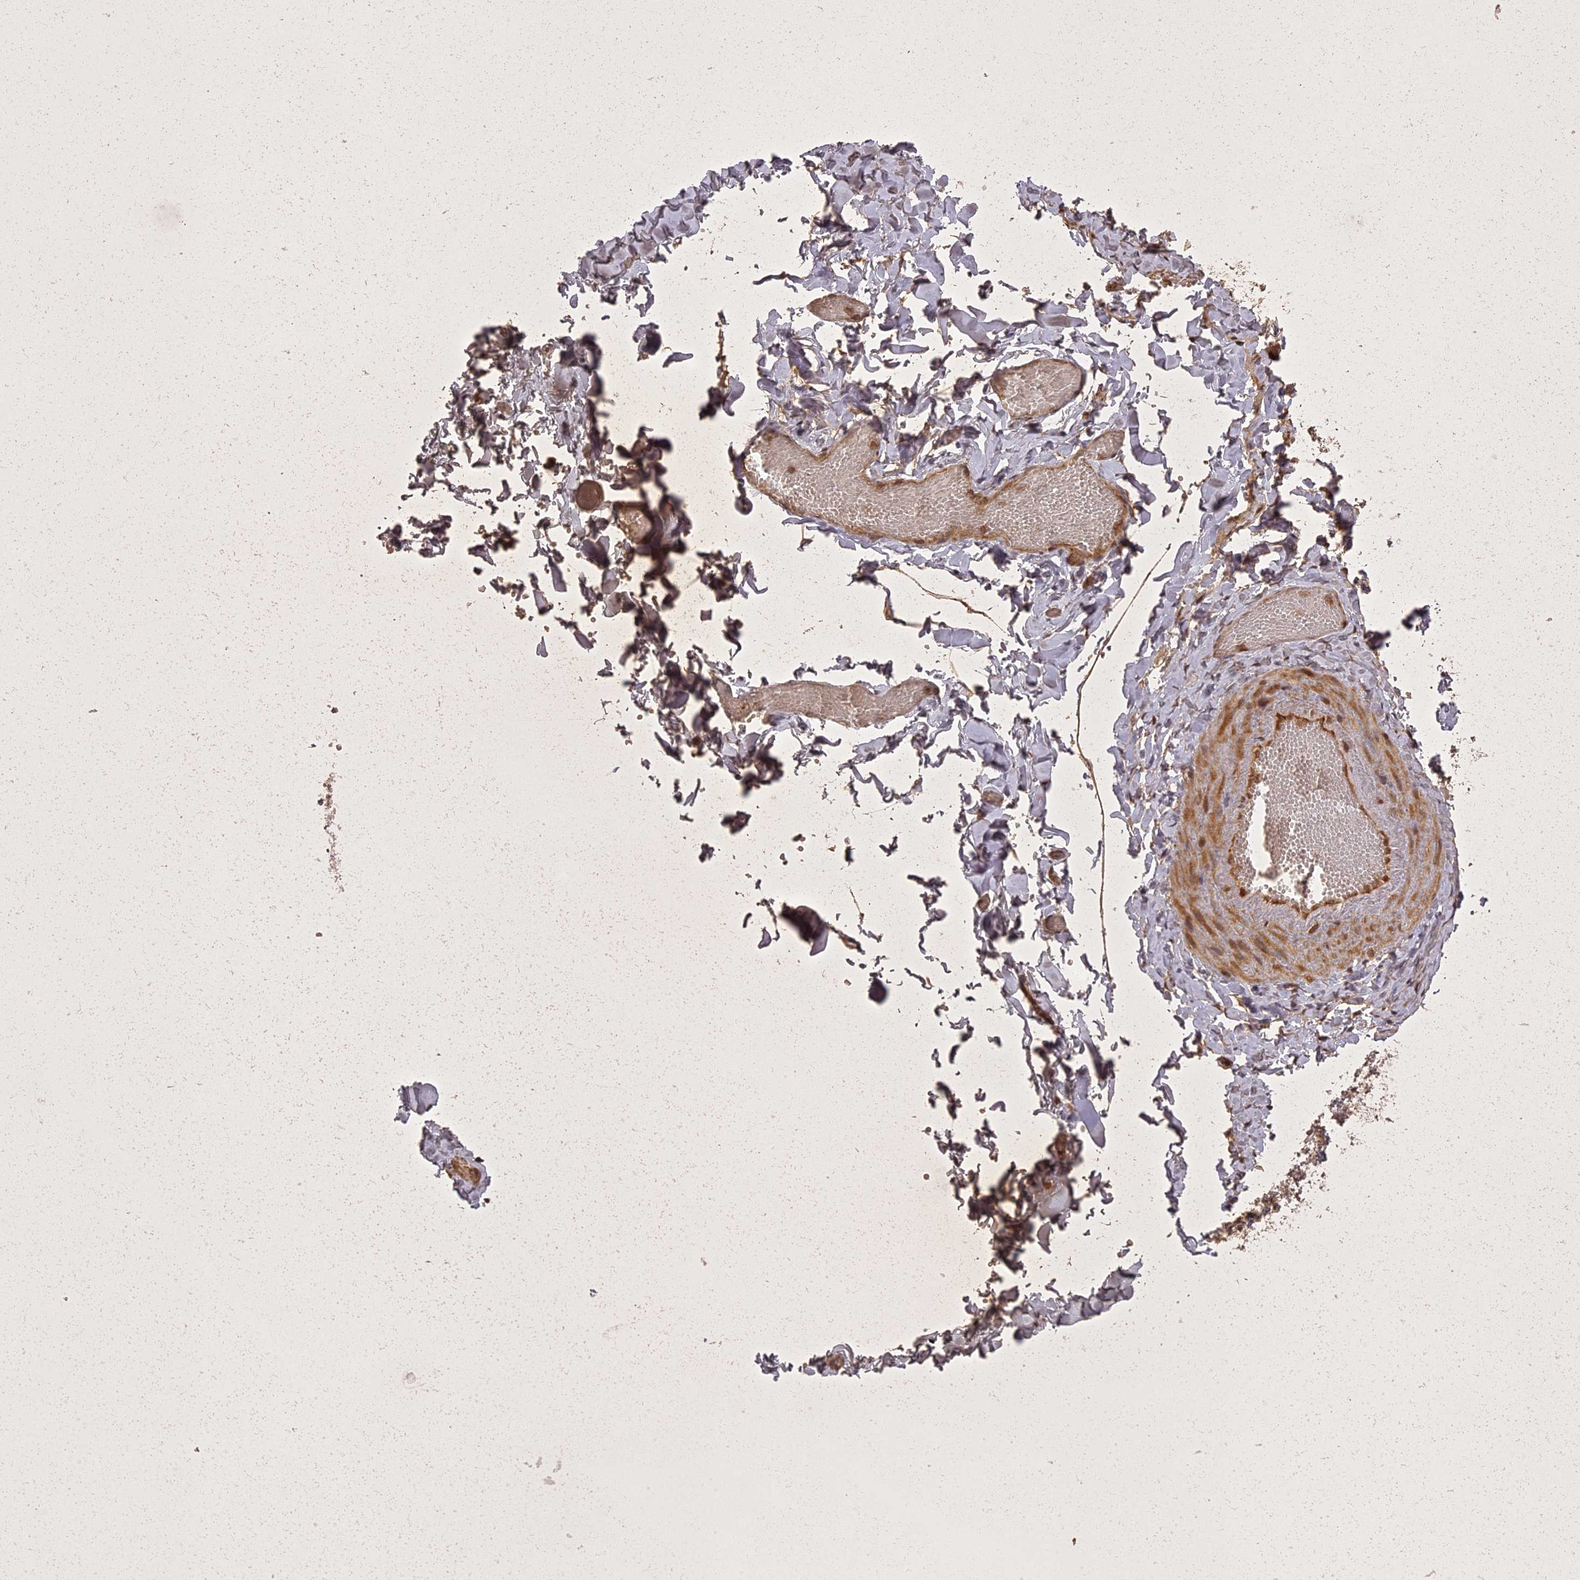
{"staining": {"intensity": "moderate", "quantity": ">75%", "location": "cytoplasmic/membranous"}, "tissue": "adipose tissue", "cell_type": "Adipocytes", "image_type": "normal", "snomed": [{"axis": "morphology", "description": "Normal tissue, NOS"}, {"axis": "topography", "description": "Gallbladder"}, {"axis": "topography", "description": "Peripheral nerve tissue"}], "caption": "Immunohistochemical staining of benign adipose tissue demonstrates moderate cytoplasmic/membranous protein staining in approximately >75% of adipocytes.", "gene": "LIN37", "patient": {"sex": "male", "age": 38}}